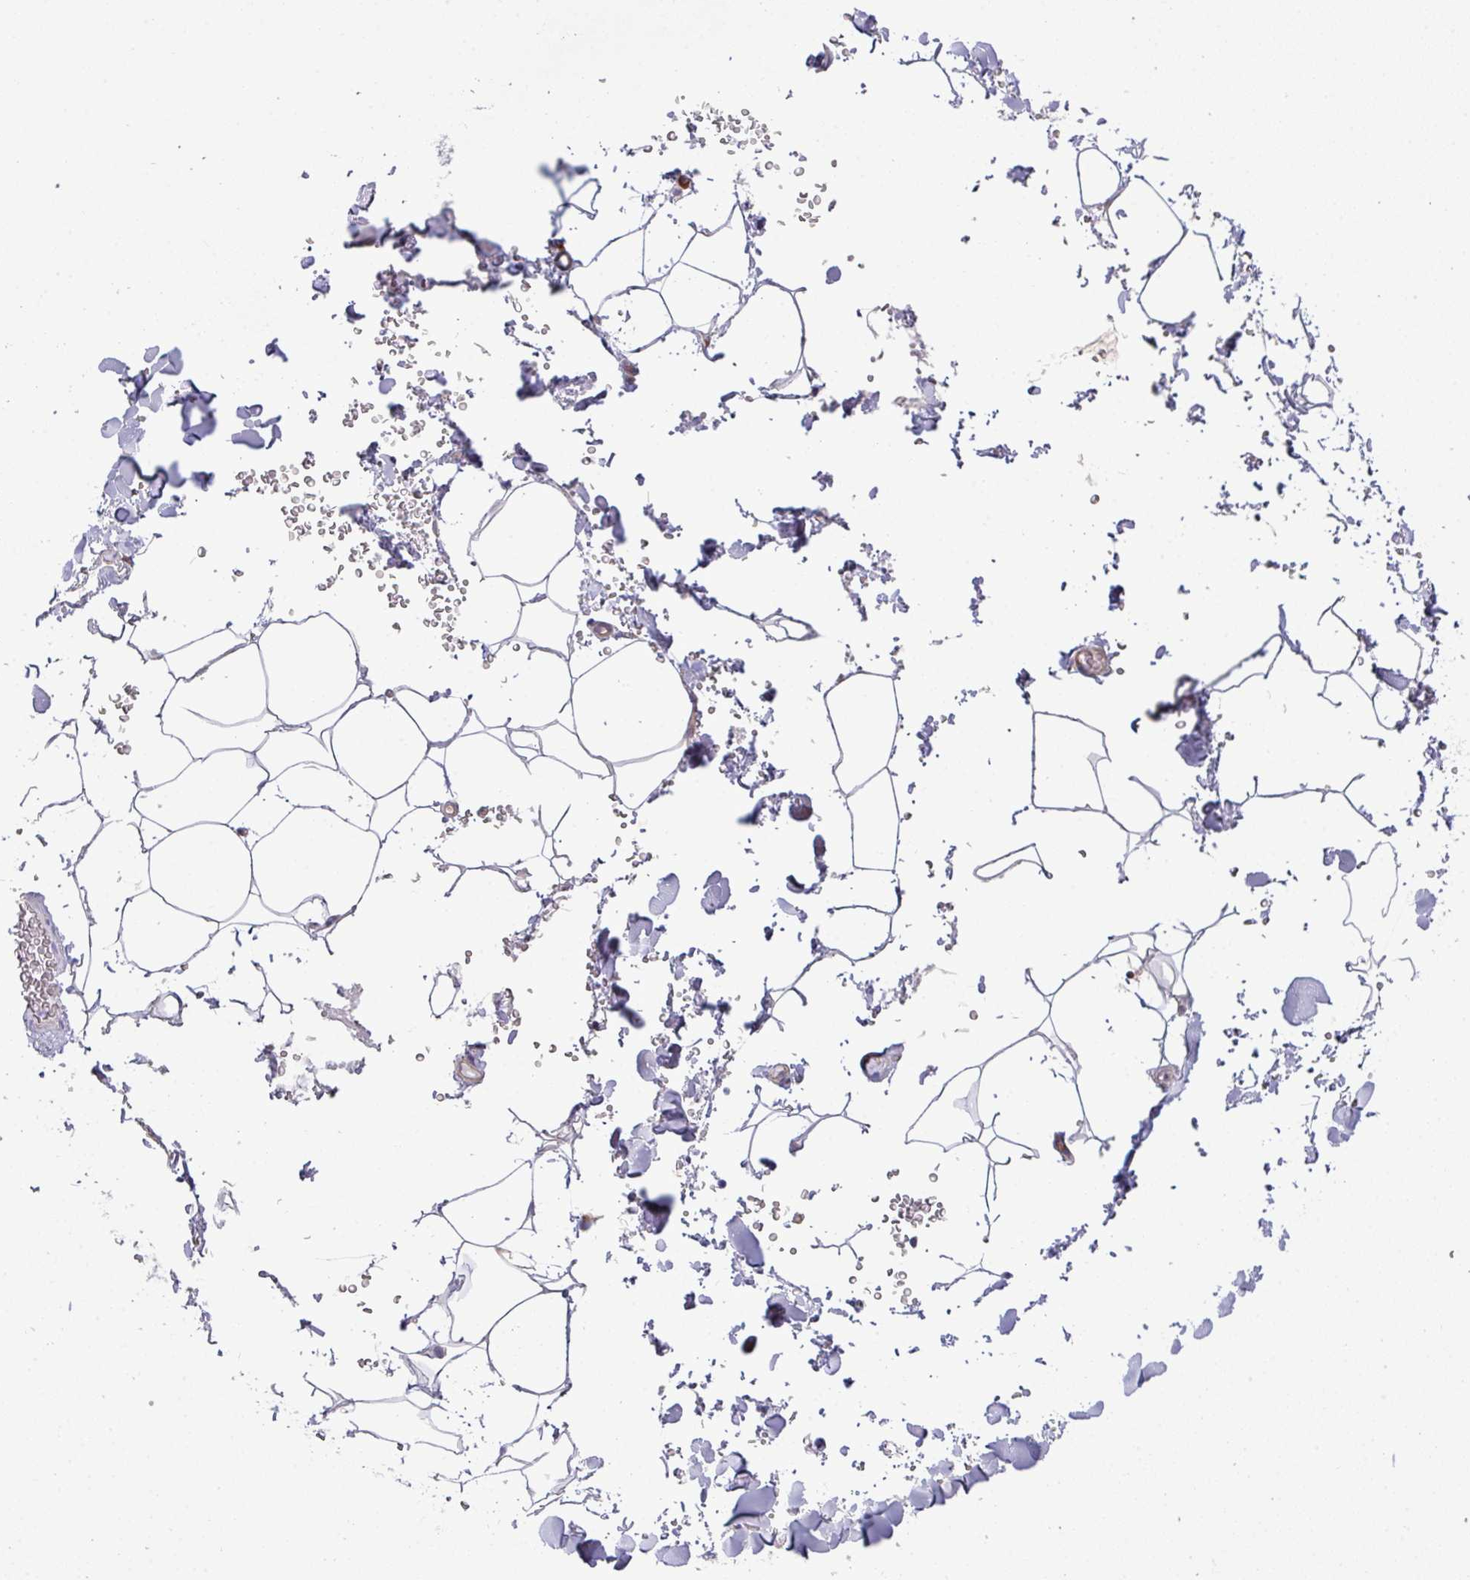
{"staining": {"intensity": "negative", "quantity": "none", "location": "none"}, "tissue": "adipose tissue", "cell_type": "Adipocytes", "image_type": "normal", "snomed": [{"axis": "morphology", "description": "Normal tissue, NOS"}, {"axis": "topography", "description": "Rectum"}, {"axis": "topography", "description": "Peripheral nerve tissue"}], "caption": "The photomicrograph demonstrates no staining of adipocytes in benign adipose tissue.", "gene": "KIRREL3", "patient": {"sex": "female", "age": 69}}